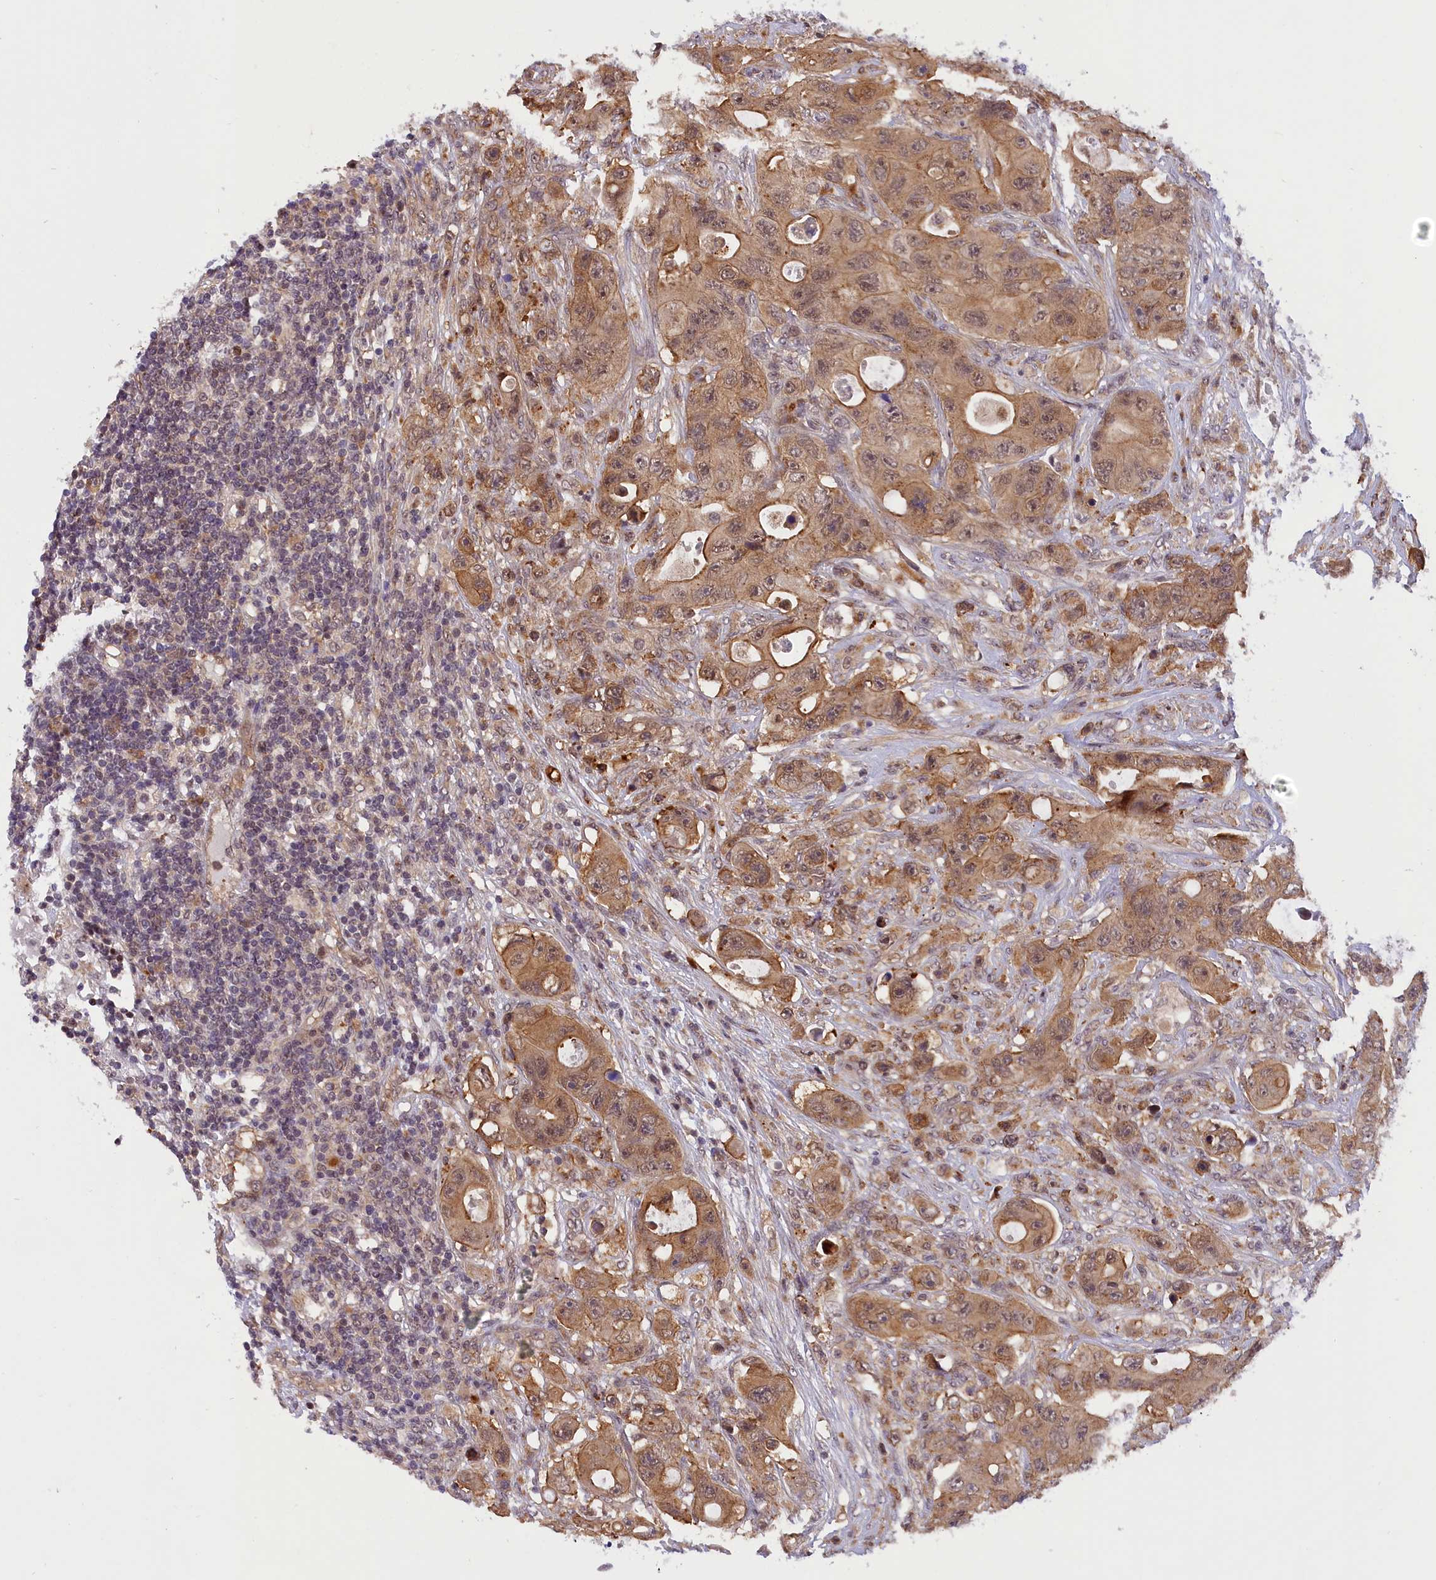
{"staining": {"intensity": "moderate", "quantity": ">75%", "location": "cytoplasmic/membranous,nuclear"}, "tissue": "colorectal cancer", "cell_type": "Tumor cells", "image_type": "cancer", "snomed": [{"axis": "morphology", "description": "Adenocarcinoma, NOS"}, {"axis": "topography", "description": "Colon"}], "caption": "Moderate cytoplasmic/membranous and nuclear expression for a protein is seen in approximately >75% of tumor cells of colorectal cancer (adenocarcinoma) using immunohistochemistry (IHC).", "gene": "SAMD4A", "patient": {"sex": "female", "age": 46}}